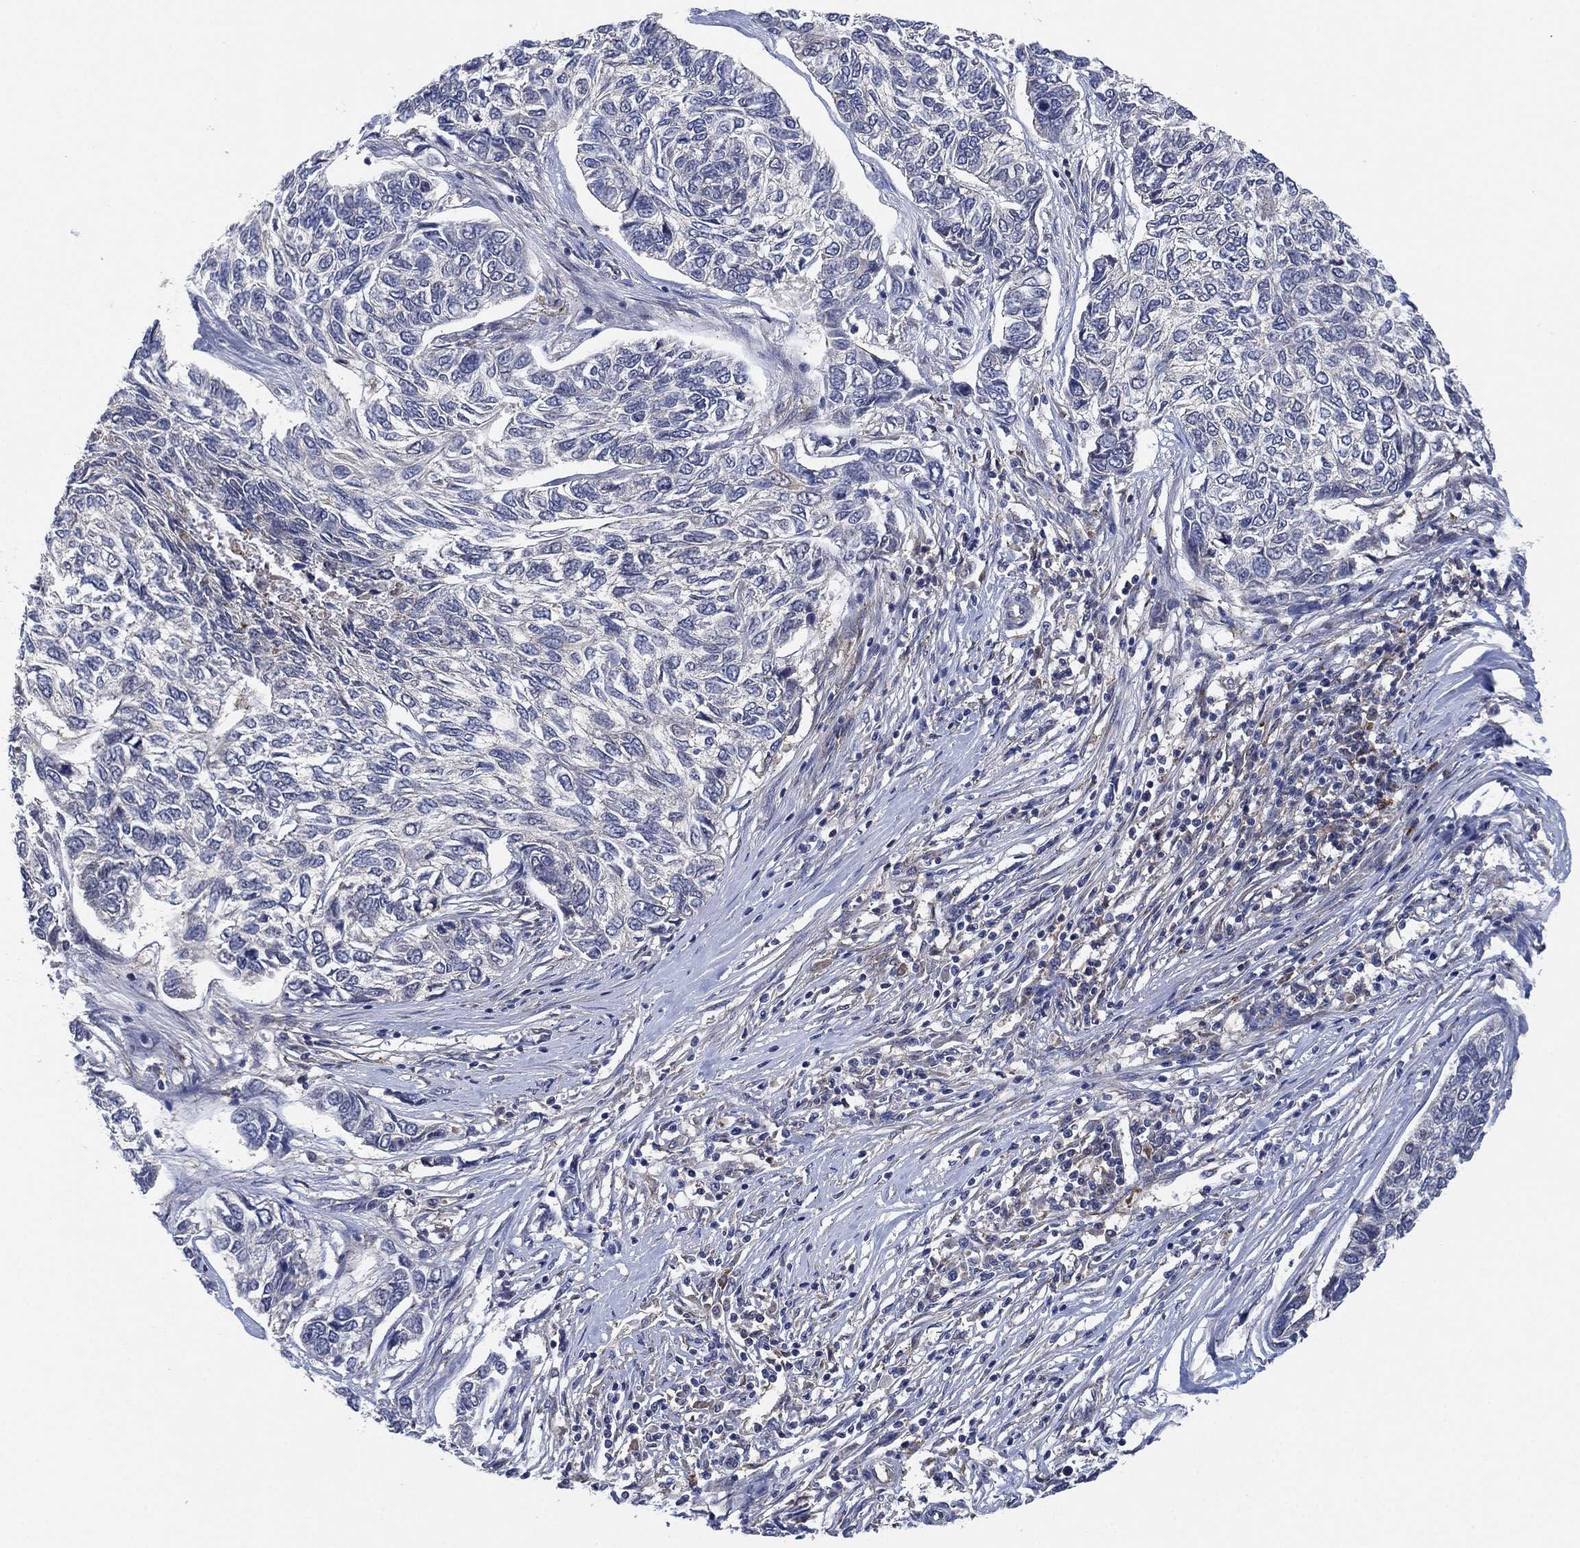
{"staining": {"intensity": "negative", "quantity": "none", "location": "none"}, "tissue": "skin cancer", "cell_type": "Tumor cells", "image_type": "cancer", "snomed": [{"axis": "morphology", "description": "Basal cell carcinoma"}, {"axis": "topography", "description": "Skin"}], "caption": "The photomicrograph shows no staining of tumor cells in skin cancer. (DAB IHC with hematoxylin counter stain).", "gene": "FES", "patient": {"sex": "female", "age": 65}}